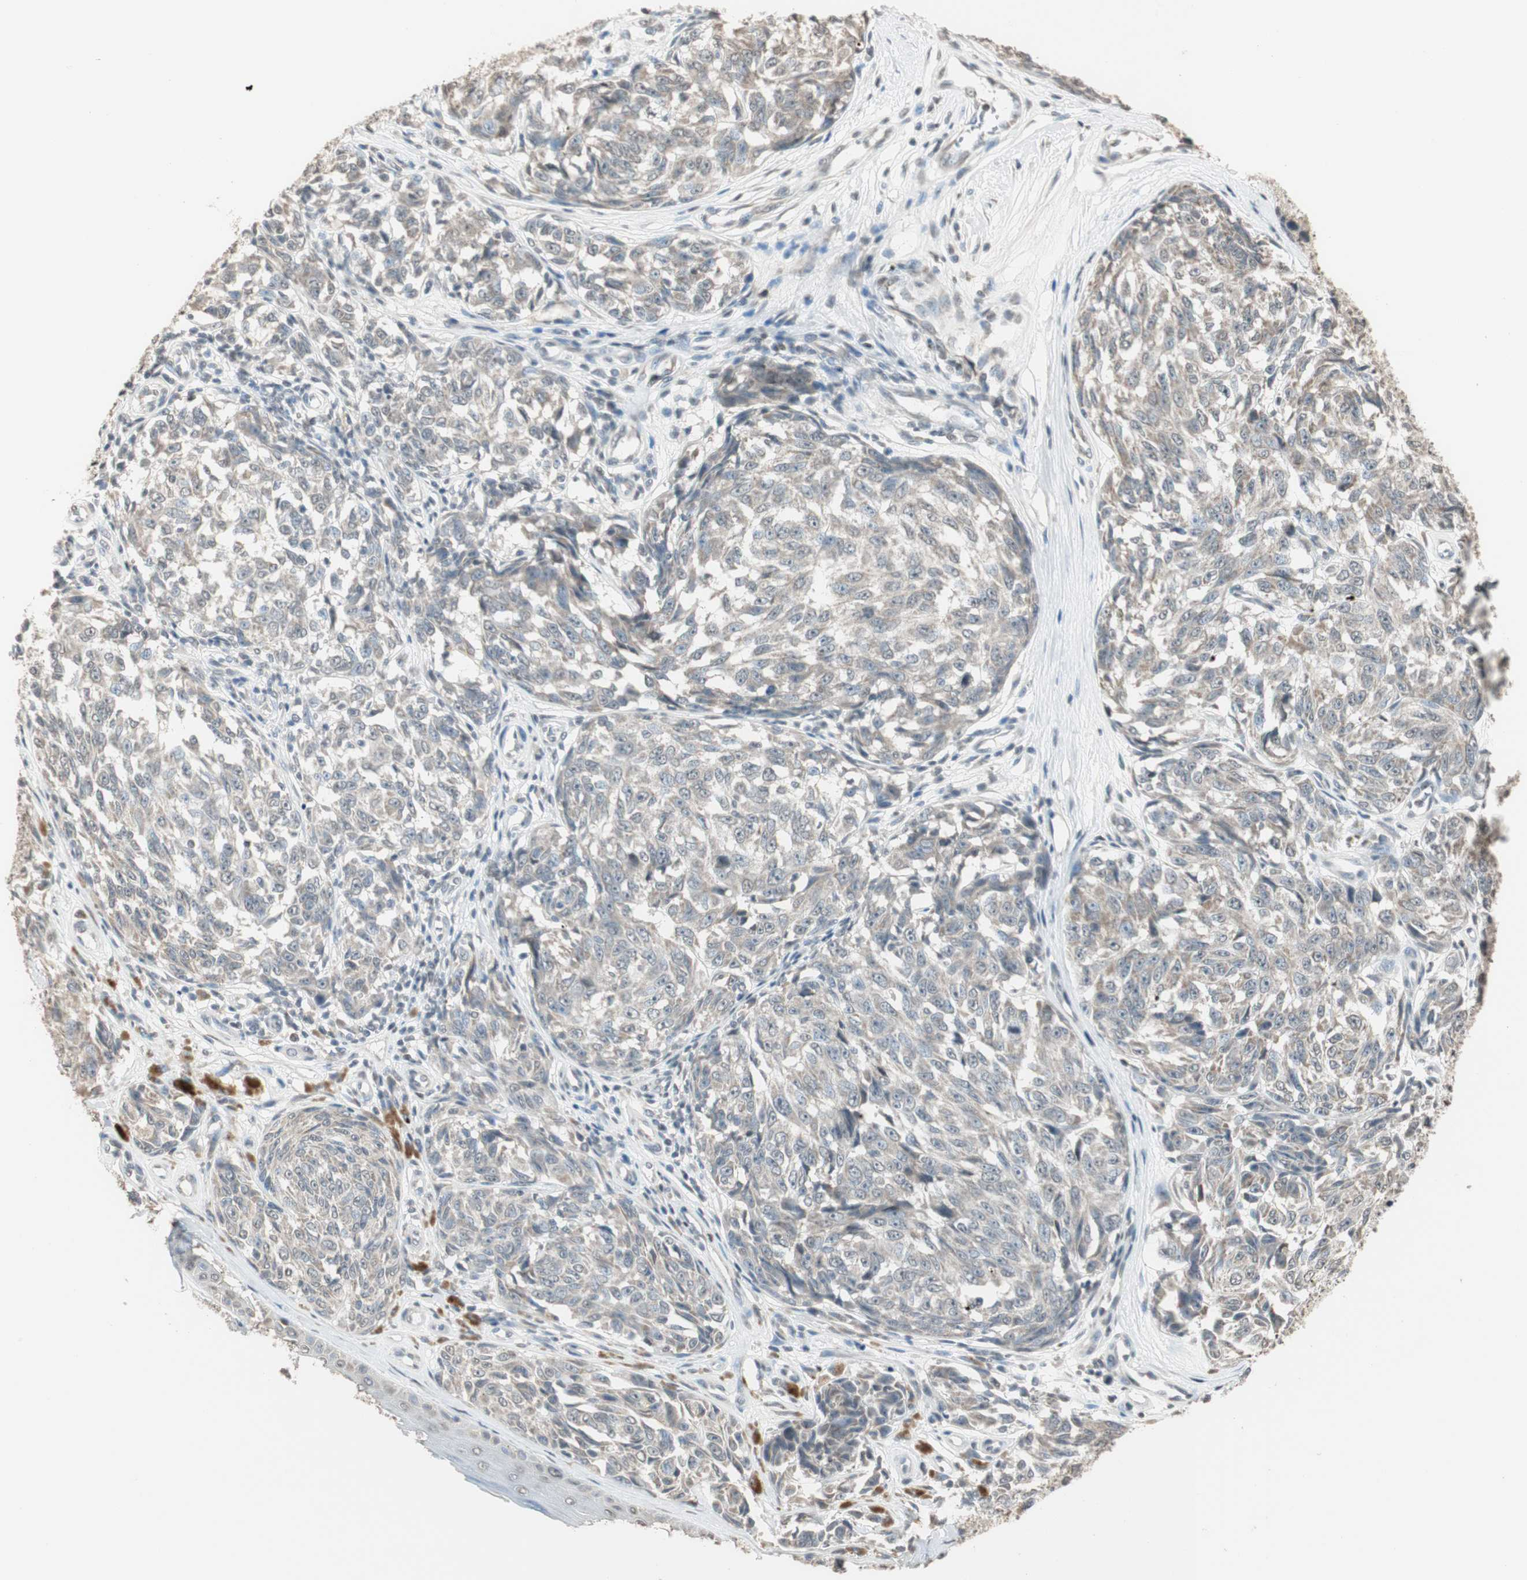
{"staining": {"intensity": "weak", "quantity": "25%-75%", "location": "cytoplasmic/membranous"}, "tissue": "melanoma", "cell_type": "Tumor cells", "image_type": "cancer", "snomed": [{"axis": "morphology", "description": "Malignant melanoma, NOS"}, {"axis": "topography", "description": "Skin"}], "caption": "Immunohistochemistry (DAB) staining of human malignant melanoma reveals weak cytoplasmic/membranous protein positivity in approximately 25%-75% of tumor cells.", "gene": "PRELID1", "patient": {"sex": "female", "age": 64}}